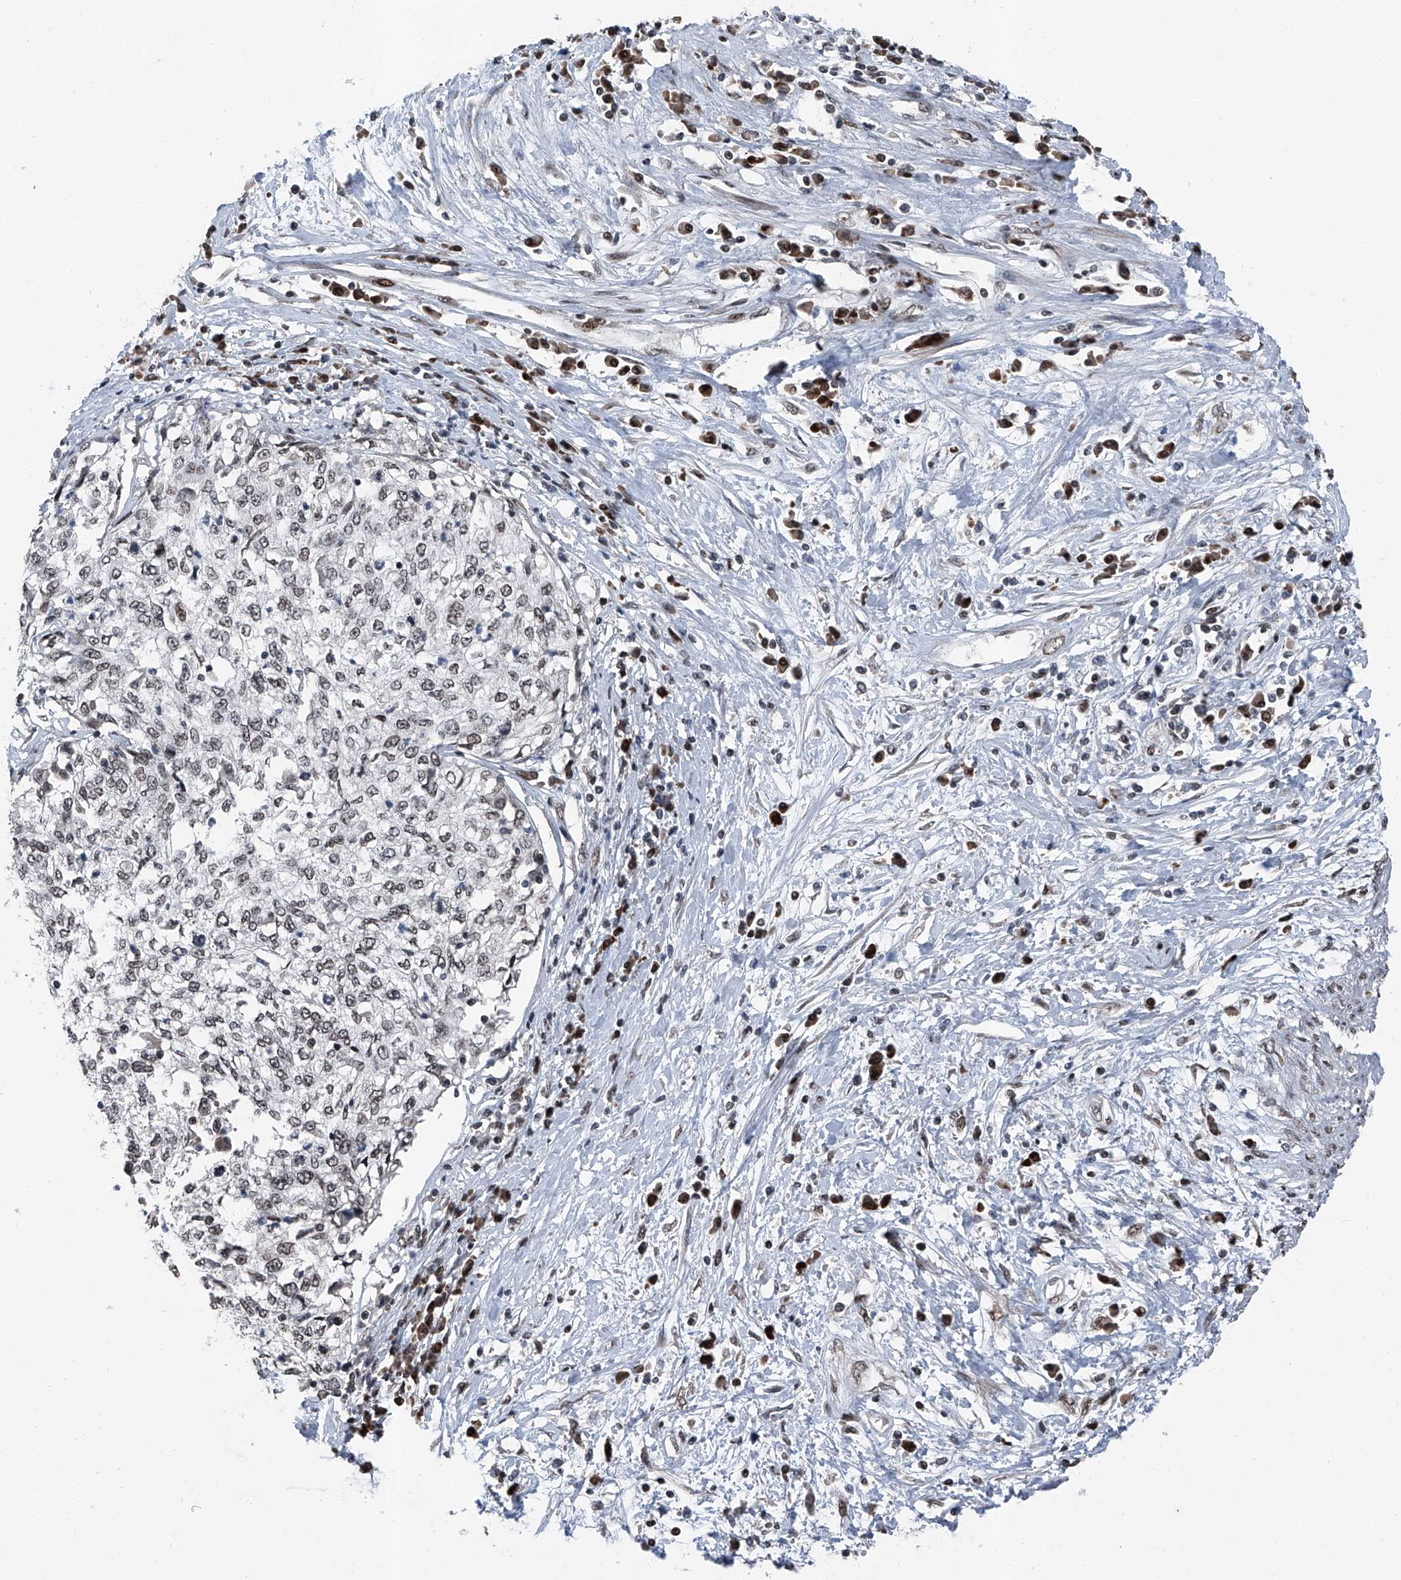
{"staining": {"intensity": "weak", "quantity": "<25%", "location": "nuclear"}, "tissue": "cervical cancer", "cell_type": "Tumor cells", "image_type": "cancer", "snomed": [{"axis": "morphology", "description": "Squamous cell carcinoma, NOS"}, {"axis": "topography", "description": "Cervix"}], "caption": "Image shows no significant protein staining in tumor cells of cervical squamous cell carcinoma. Brightfield microscopy of immunohistochemistry (IHC) stained with DAB (brown) and hematoxylin (blue), captured at high magnification.", "gene": "BMI1", "patient": {"sex": "female", "age": 57}}